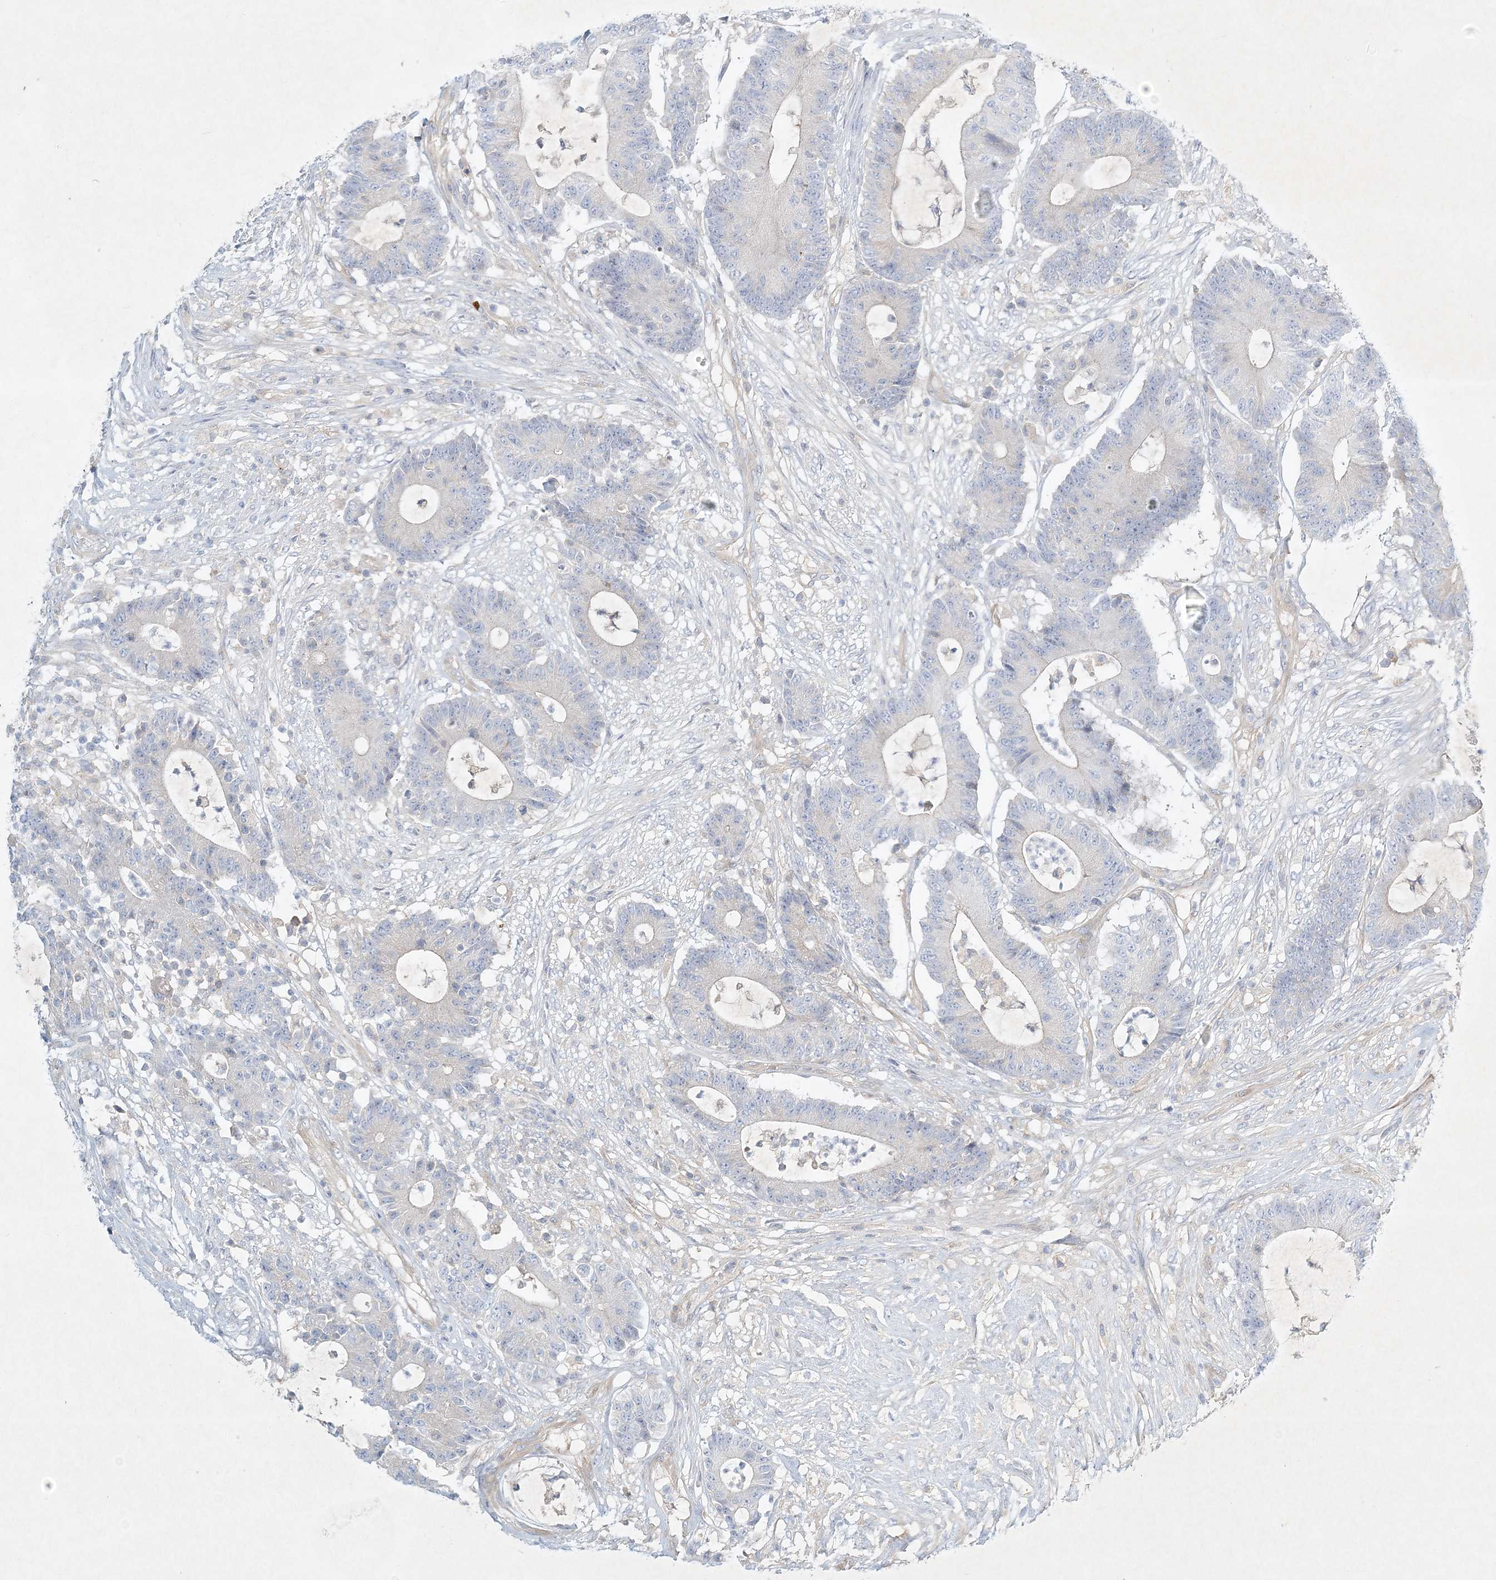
{"staining": {"intensity": "negative", "quantity": "none", "location": "none"}, "tissue": "colorectal cancer", "cell_type": "Tumor cells", "image_type": "cancer", "snomed": [{"axis": "morphology", "description": "Adenocarcinoma, NOS"}, {"axis": "topography", "description": "Colon"}], "caption": "Colorectal adenocarcinoma was stained to show a protein in brown. There is no significant expression in tumor cells.", "gene": "STK11IP", "patient": {"sex": "female", "age": 84}}